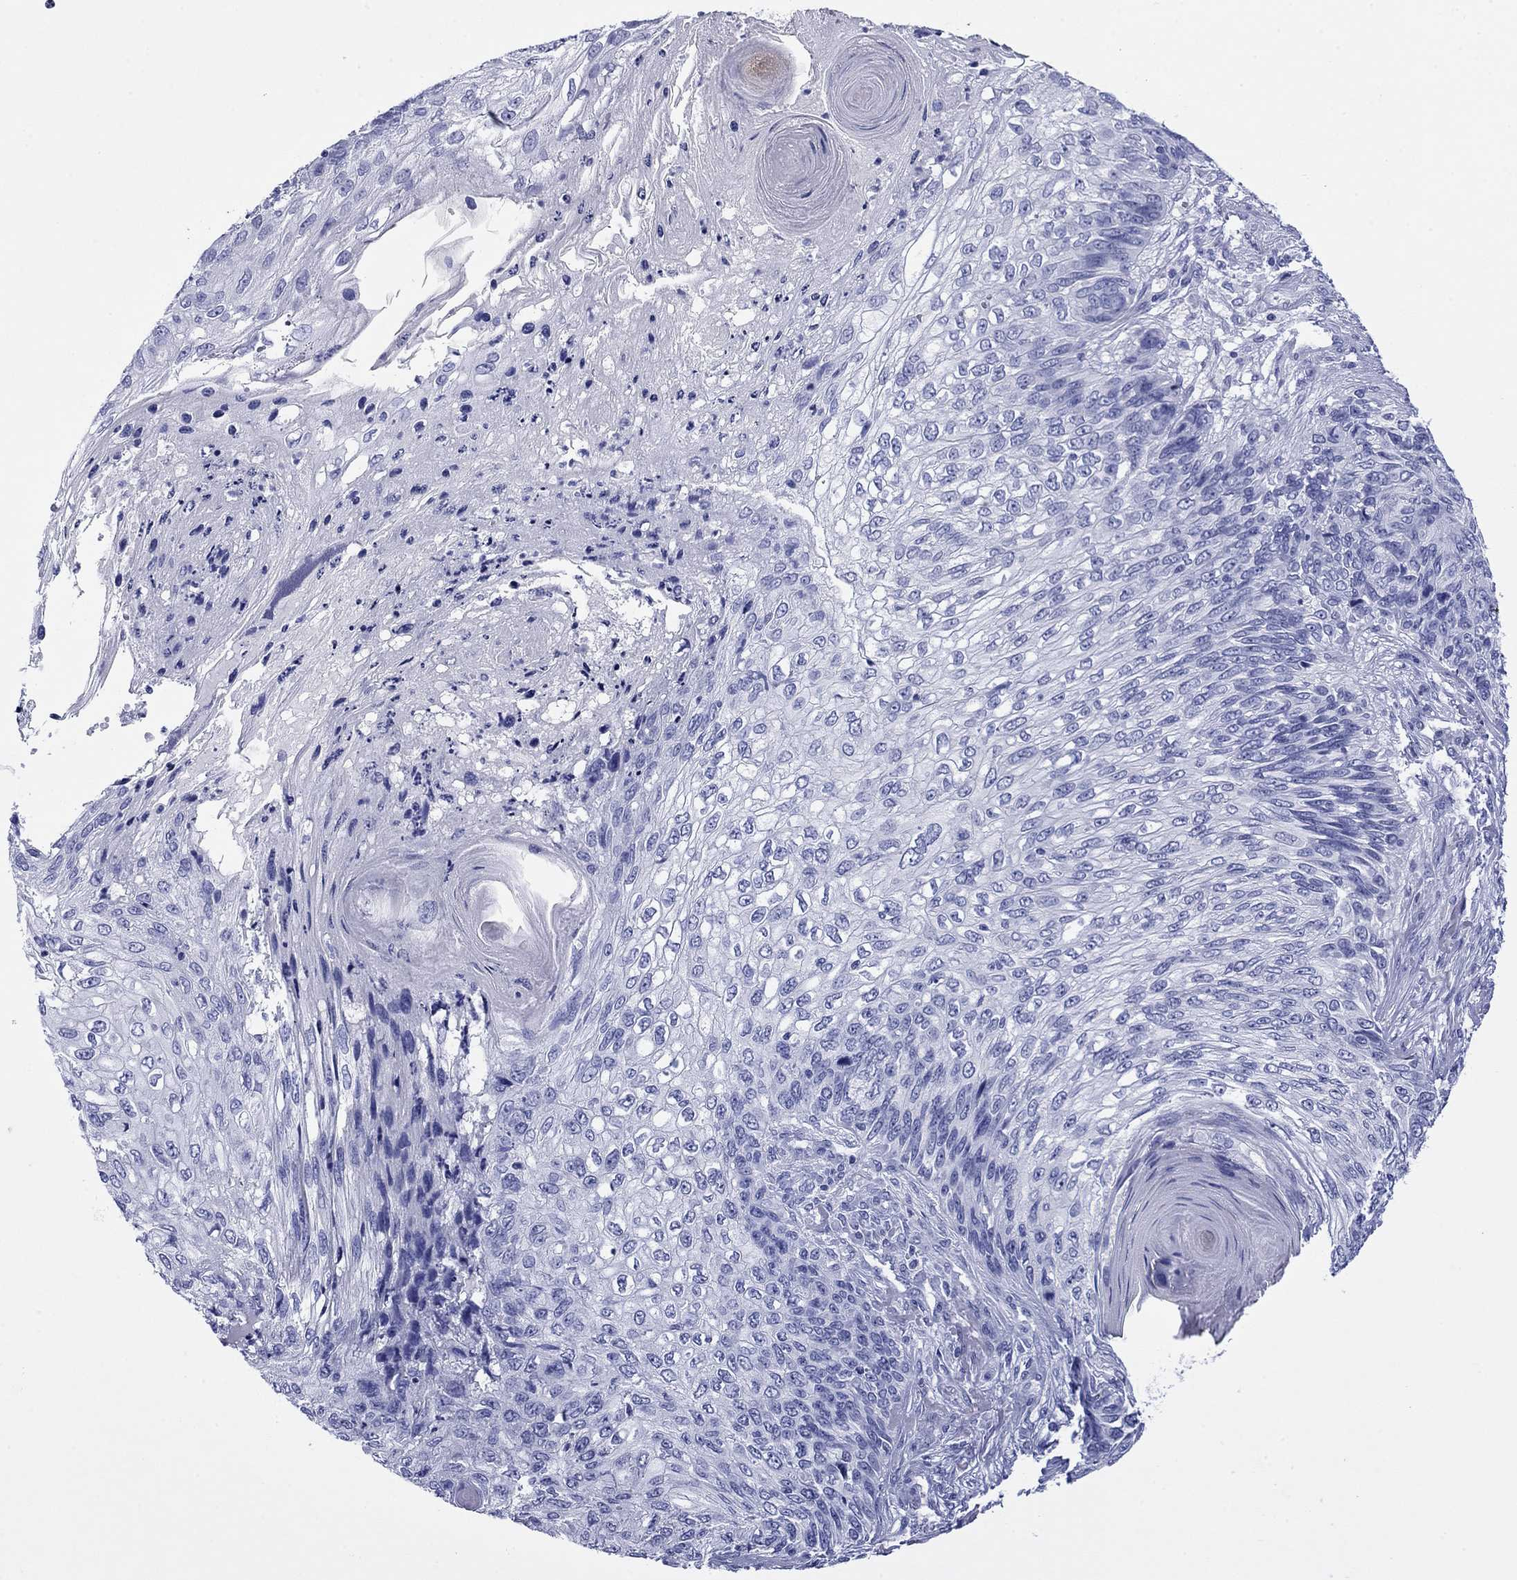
{"staining": {"intensity": "negative", "quantity": "none", "location": "none"}, "tissue": "skin cancer", "cell_type": "Tumor cells", "image_type": "cancer", "snomed": [{"axis": "morphology", "description": "Squamous cell carcinoma, NOS"}, {"axis": "topography", "description": "Skin"}], "caption": "High magnification brightfield microscopy of squamous cell carcinoma (skin) stained with DAB (brown) and counterstained with hematoxylin (blue): tumor cells show no significant staining.", "gene": "ROM1", "patient": {"sex": "male", "age": 92}}